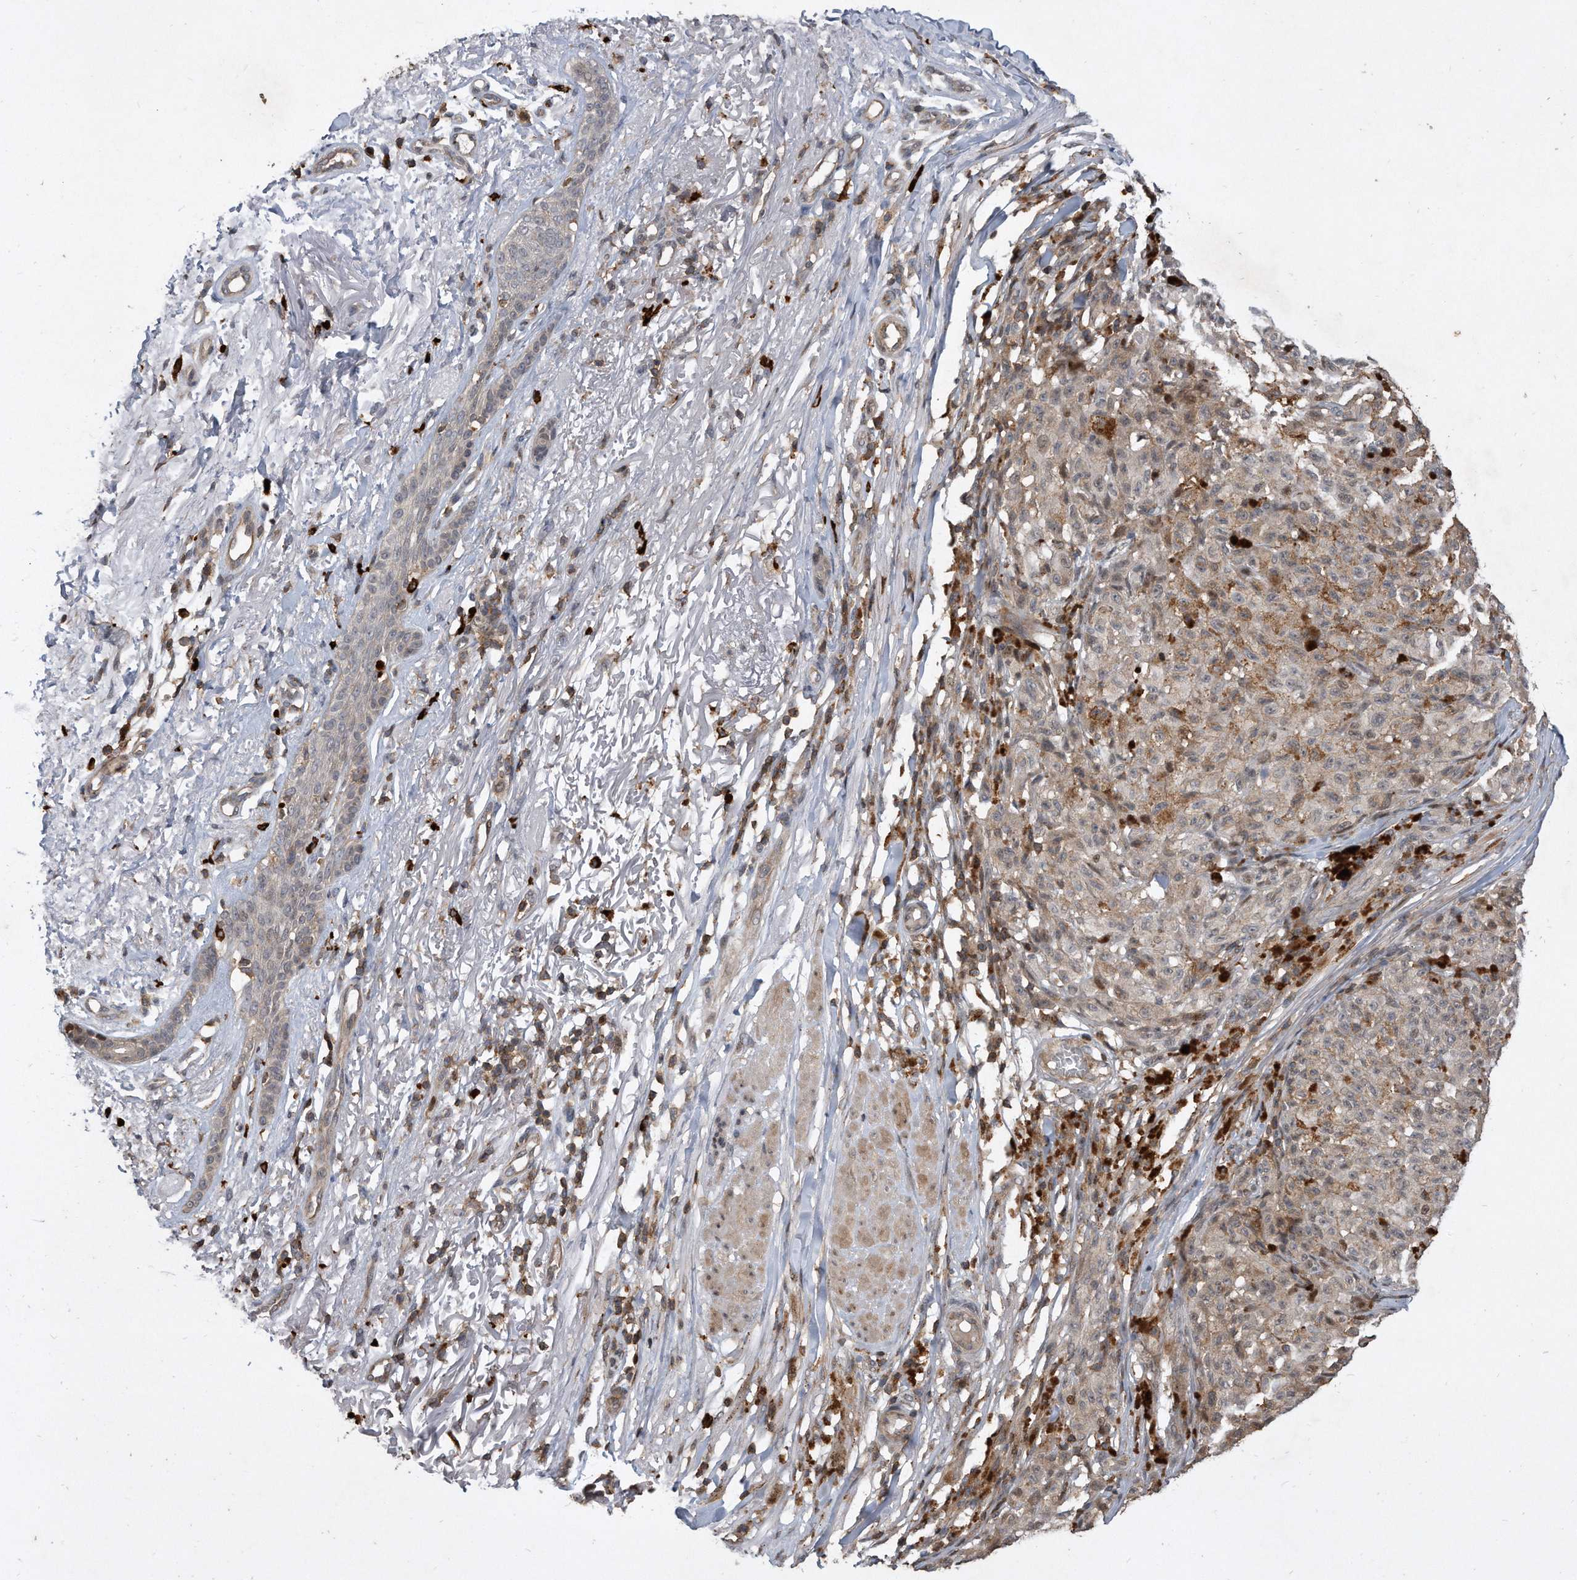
{"staining": {"intensity": "weak", "quantity": "25%-75%", "location": "cytoplasmic/membranous"}, "tissue": "melanoma", "cell_type": "Tumor cells", "image_type": "cancer", "snomed": [{"axis": "morphology", "description": "Malignant melanoma, NOS"}, {"axis": "topography", "description": "Skin"}], "caption": "DAB immunohistochemical staining of melanoma reveals weak cytoplasmic/membranous protein expression in about 25%-75% of tumor cells.", "gene": "PGBD2", "patient": {"sex": "female", "age": 82}}